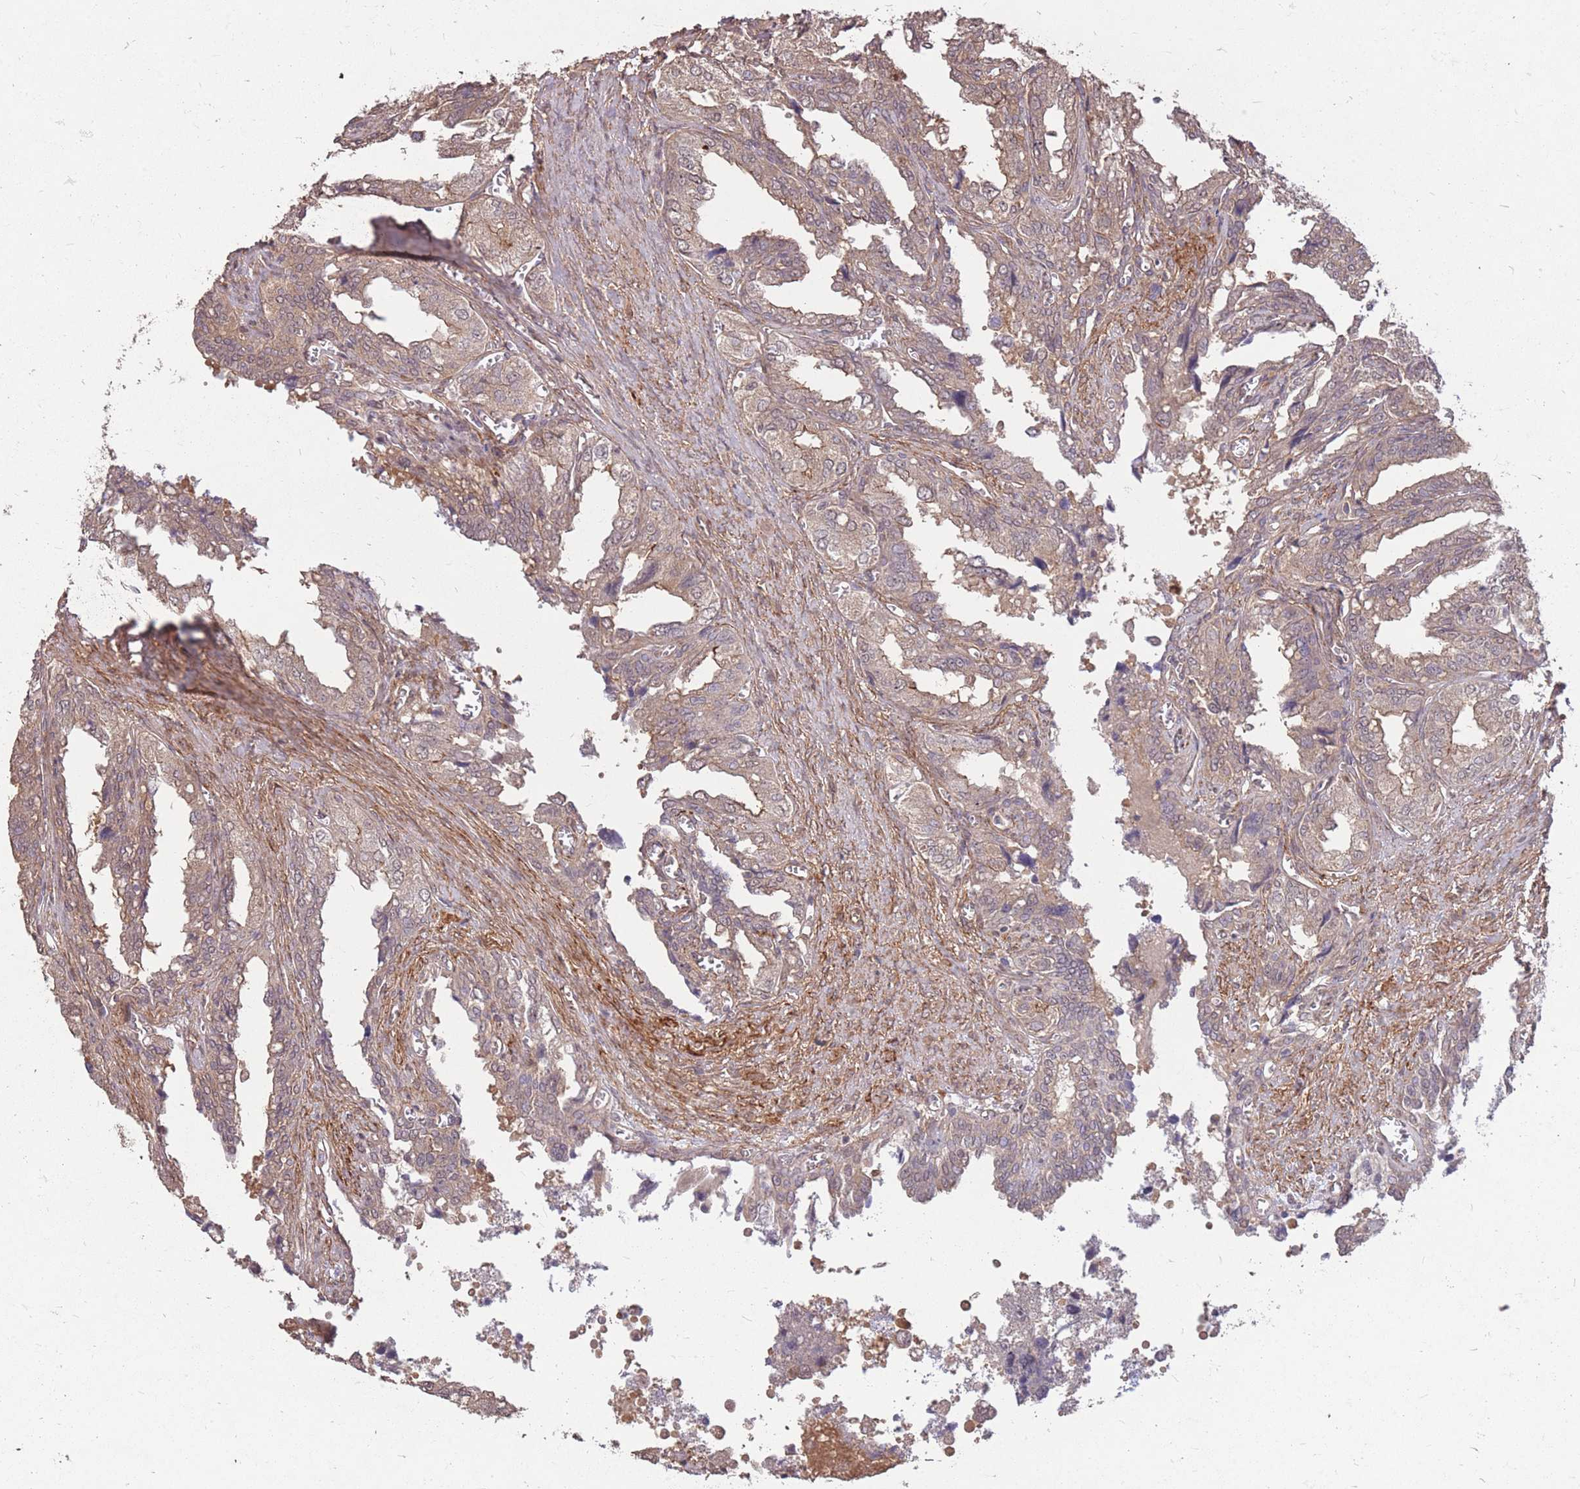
{"staining": {"intensity": "moderate", "quantity": ">75%", "location": "cytoplasmic/membranous"}, "tissue": "seminal vesicle", "cell_type": "Glandular cells", "image_type": "normal", "snomed": [{"axis": "morphology", "description": "Normal tissue, NOS"}, {"axis": "topography", "description": "Seminal veicle"}], "caption": "The immunohistochemical stain shows moderate cytoplasmic/membranous positivity in glandular cells of normal seminal vesicle. (Brightfield microscopy of DAB IHC at high magnification).", "gene": "DYNC1LI2", "patient": {"sex": "male", "age": 67}}